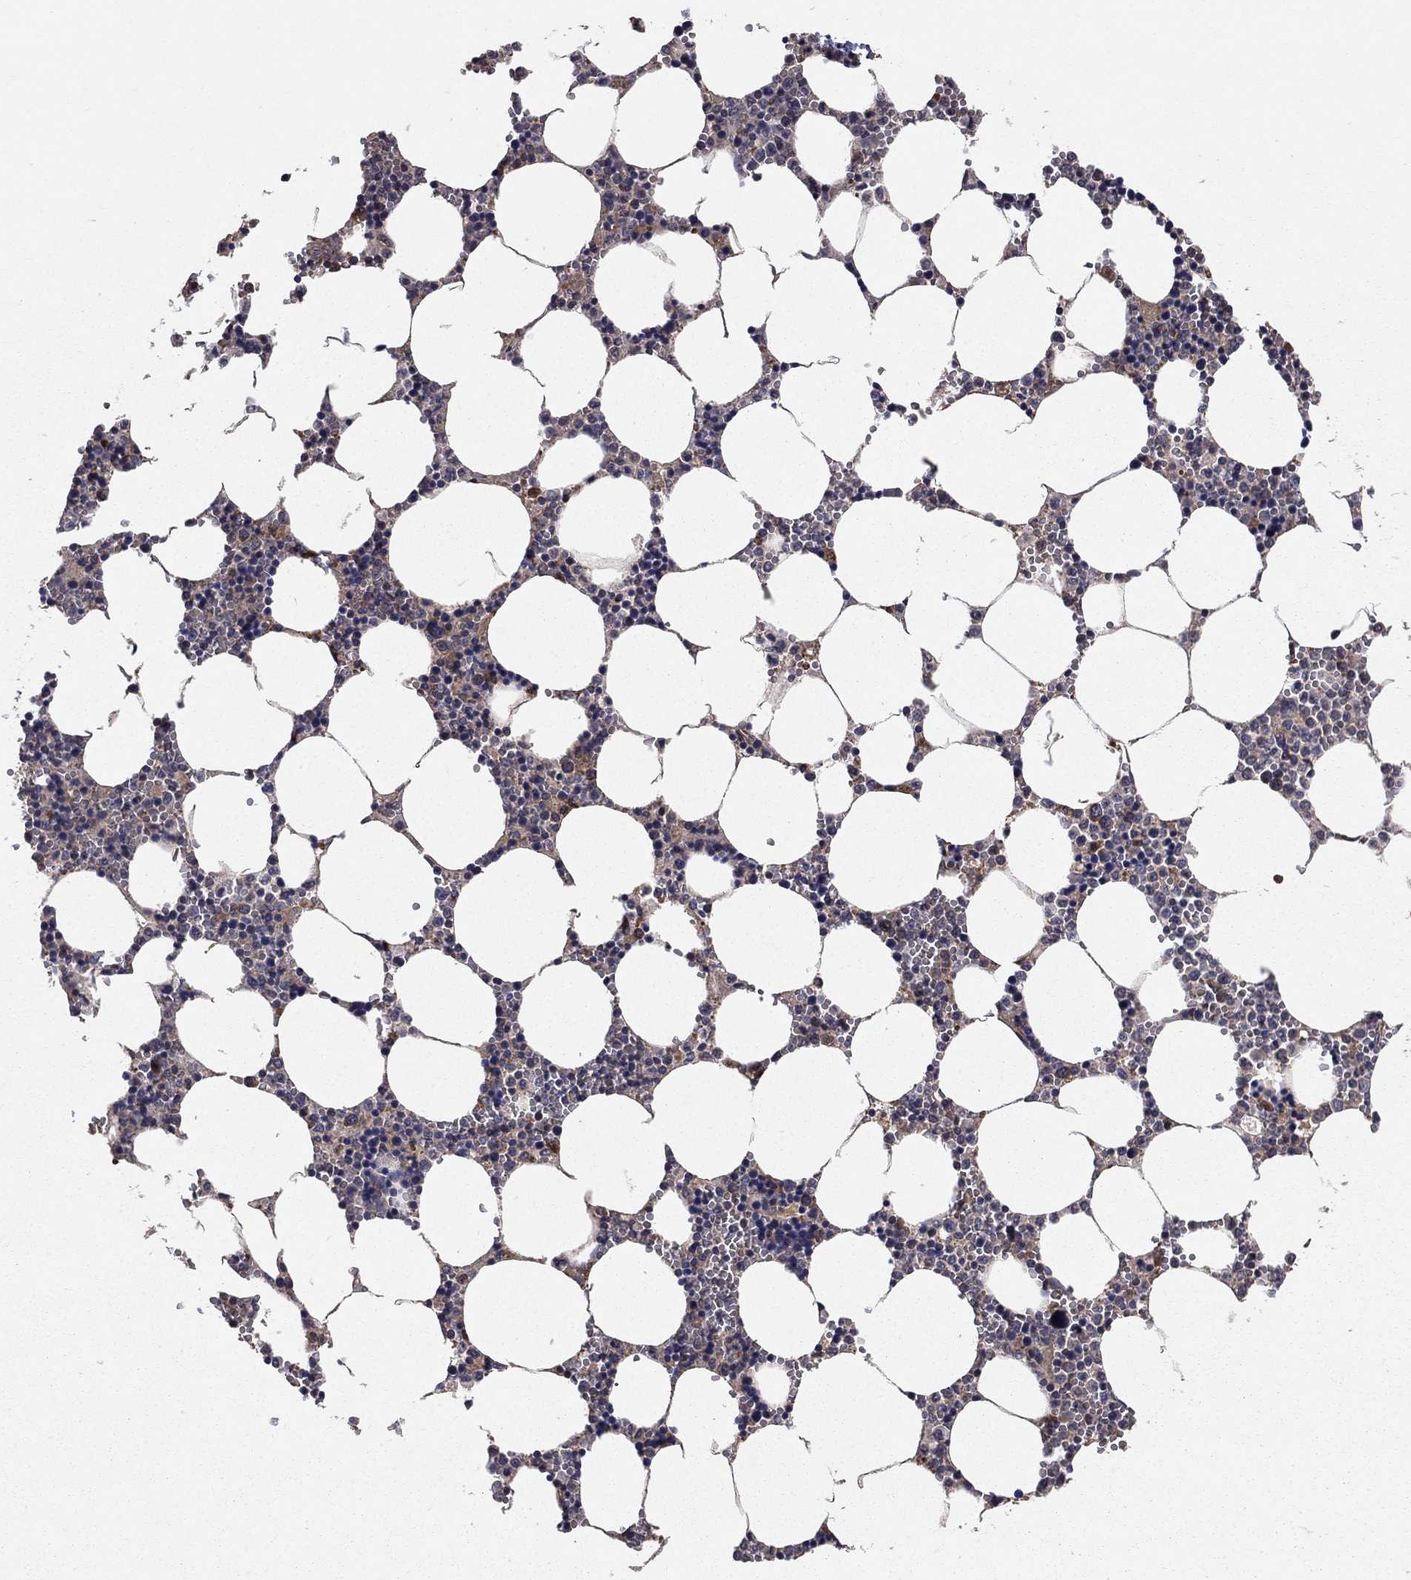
{"staining": {"intensity": "moderate", "quantity": "<25%", "location": "cytoplasmic/membranous"}, "tissue": "bone marrow", "cell_type": "Hematopoietic cells", "image_type": "normal", "snomed": [{"axis": "morphology", "description": "Normal tissue, NOS"}, {"axis": "topography", "description": "Bone marrow"}], "caption": "An image of human bone marrow stained for a protein displays moderate cytoplasmic/membranous brown staining in hematopoietic cells. (Stains: DAB (3,3'-diaminobenzidine) in brown, nuclei in blue, Microscopy: brightfield microscopy at high magnification).", "gene": "BABAM2", "patient": {"sex": "female", "age": 64}}